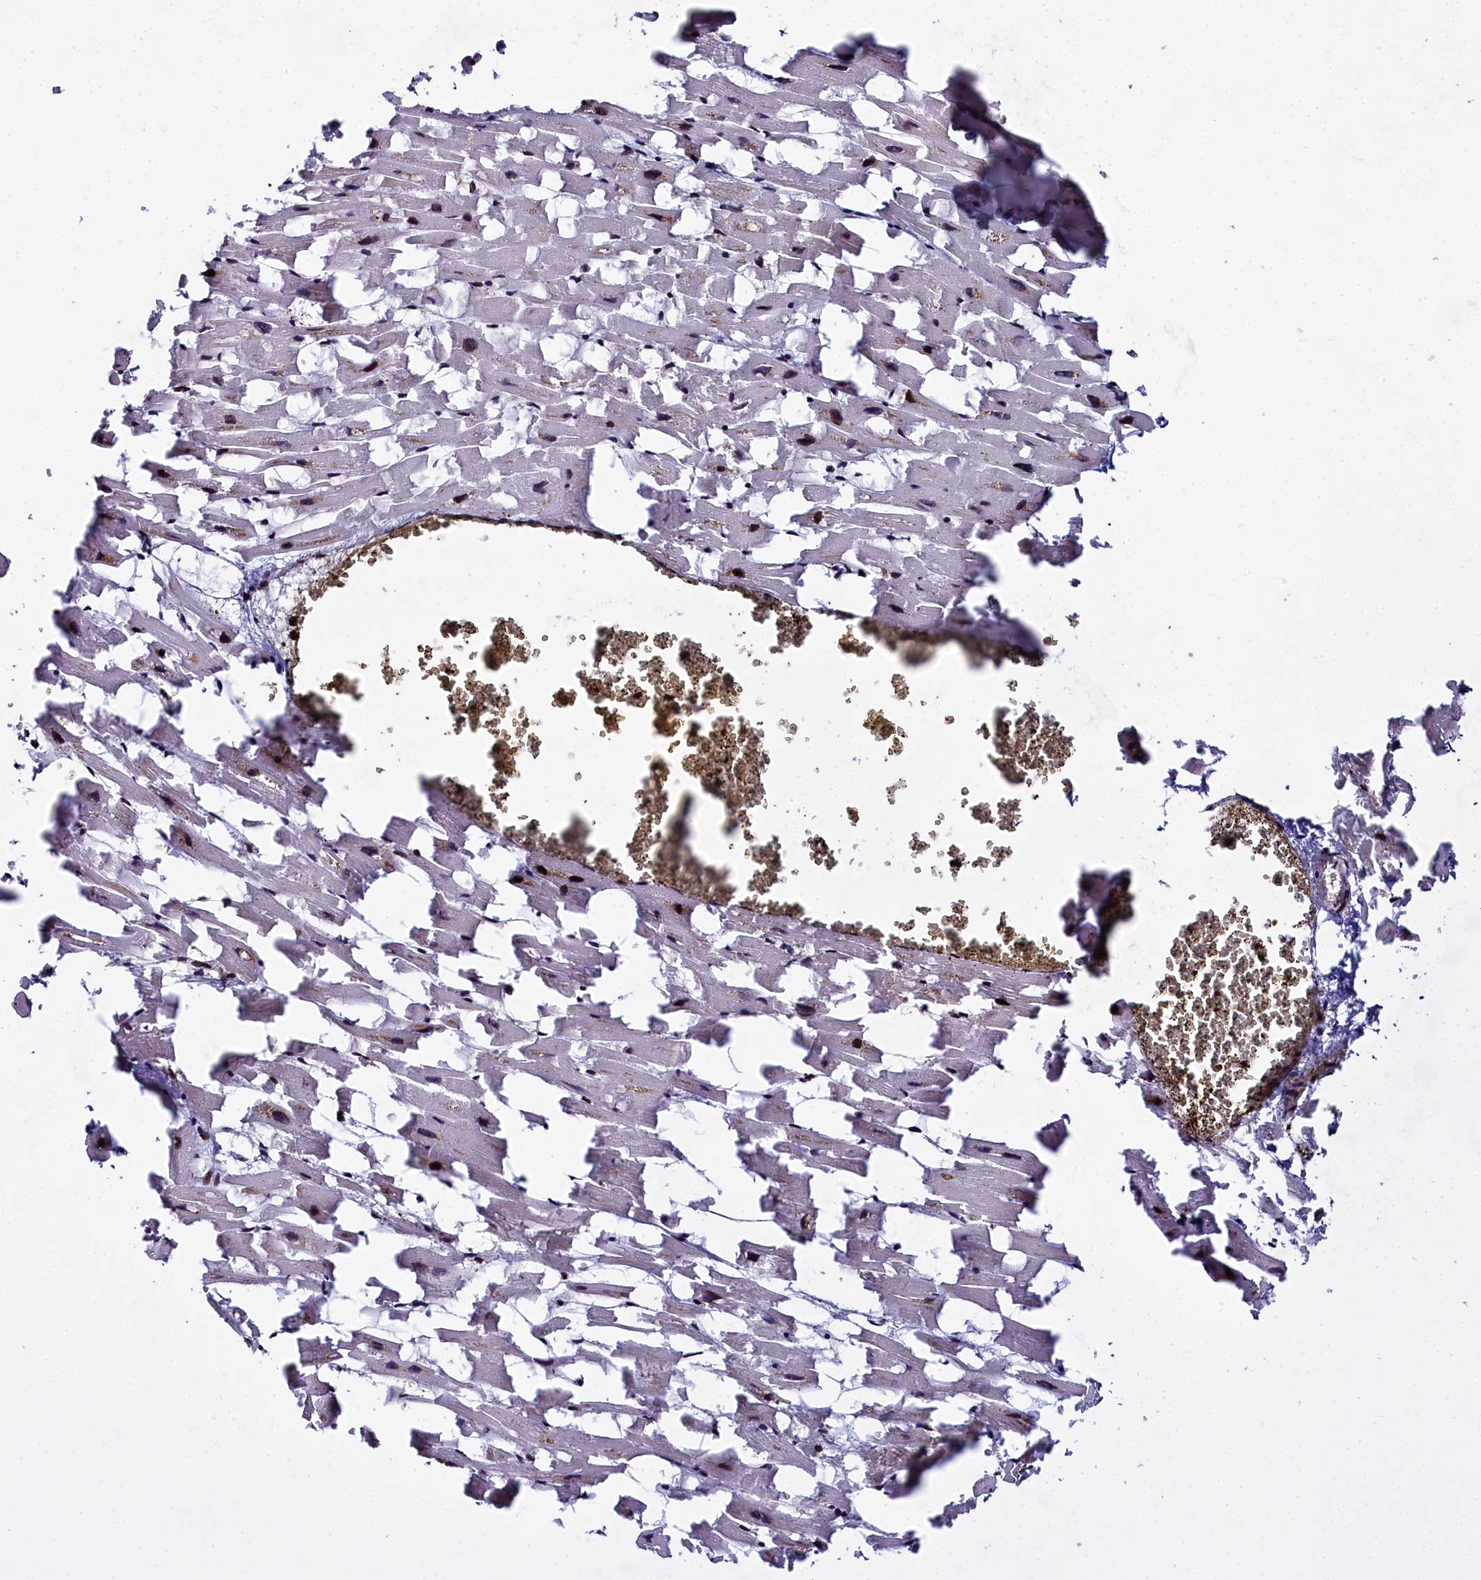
{"staining": {"intensity": "moderate", "quantity": "25%-75%", "location": "nuclear"}, "tissue": "heart muscle", "cell_type": "Cardiomyocytes", "image_type": "normal", "snomed": [{"axis": "morphology", "description": "Normal tissue, NOS"}, {"axis": "topography", "description": "Heart"}], "caption": "Moderate nuclear staining for a protein is appreciated in about 25%-75% of cardiomyocytes of benign heart muscle using immunohistochemistry (IHC).", "gene": "CCDC97", "patient": {"sex": "female", "age": 64}}